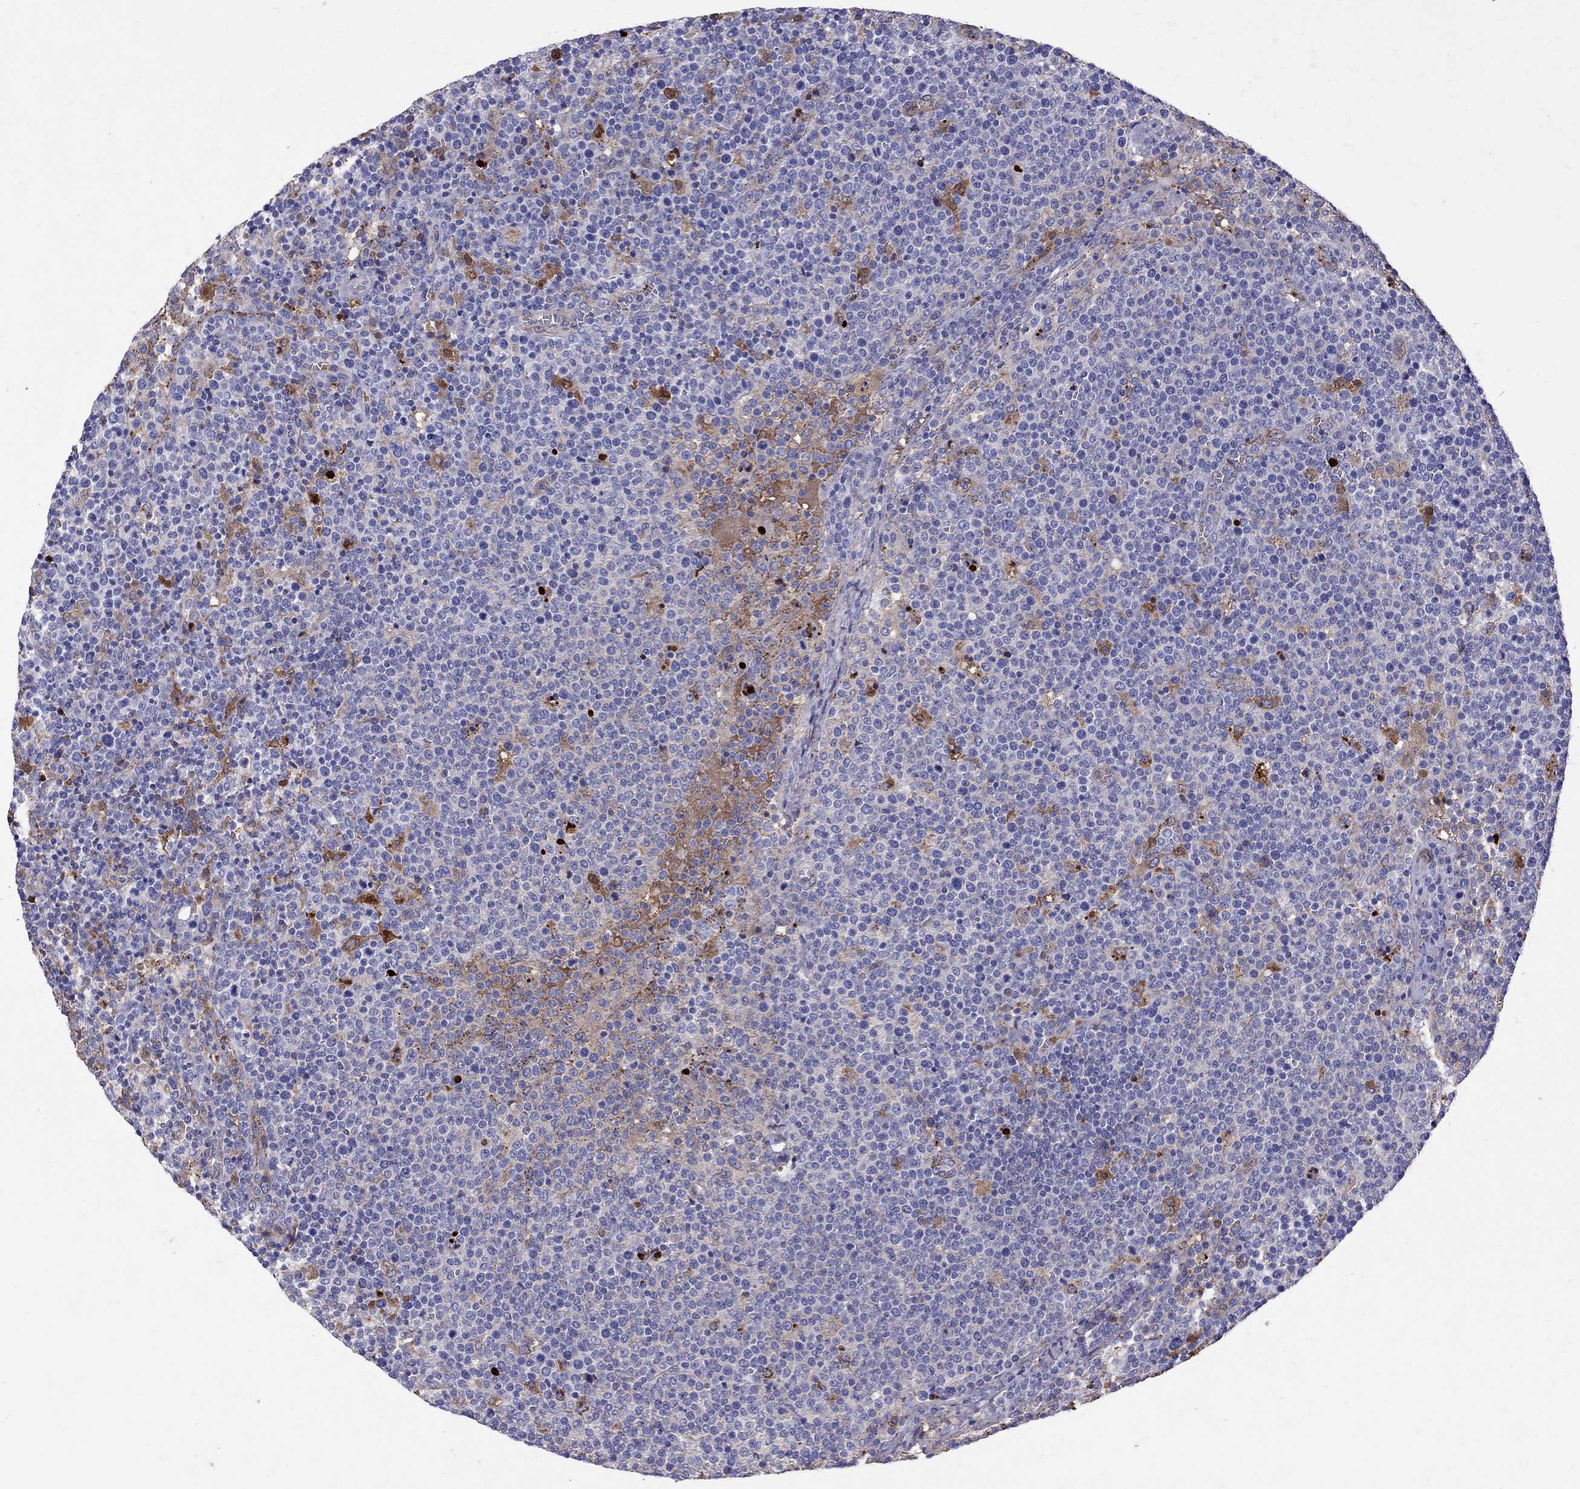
{"staining": {"intensity": "negative", "quantity": "none", "location": "none"}, "tissue": "lymphoma", "cell_type": "Tumor cells", "image_type": "cancer", "snomed": [{"axis": "morphology", "description": "Malignant lymphoma, non-Hodgkin's type, High grade"}, {"axis": "topography", "description": "Lymph node"}], "caption": "Human high-grade malignant lymphoma, non-Hodgkin's type stained for a protein using IHC shows no expression in tumor cells.", "gene": "SERPINA3", "patient": {"sex": "male", "age": 61}}